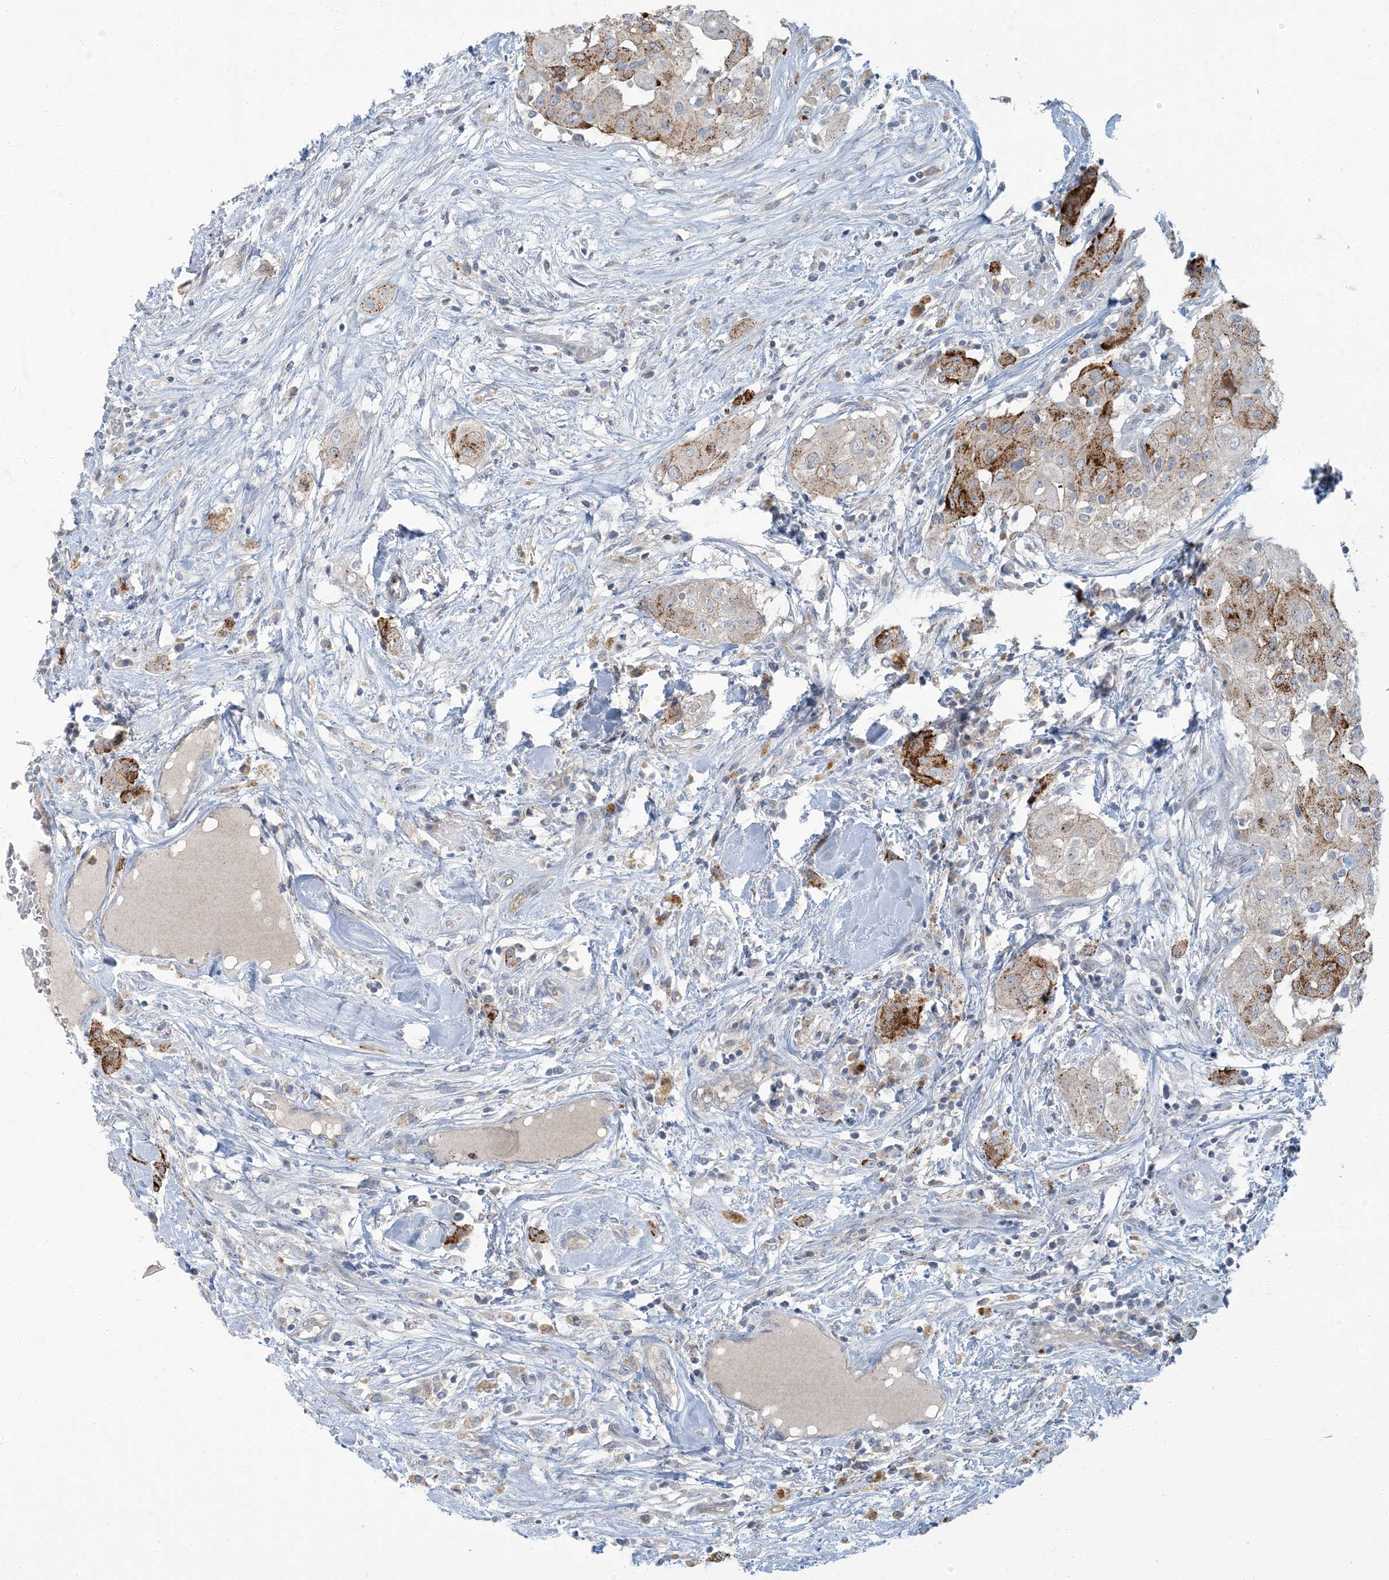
{"staining": {"intensity": "strong", "quantity": "25%-75%", "location": "cytoplasmic/membranous"}, "tissue": "thyroid cancer", "cell_type": "Tumor cells", "image_type": "cancer", "snomed": [{"axis": "morphology", "description": "Papillary adenocarcinoma, NOS"}, {"axis": "topography", "description": "Thyroid gland"}], "caption": "A high amount of strong cytoplasmic/membranous positivity is identified in about 25%-75% of tumor cells in papillary adenocarcinoma (thyroid) tissue.", "gene": "EPHA4", "patient": {"sex": "female", "age": 59}}